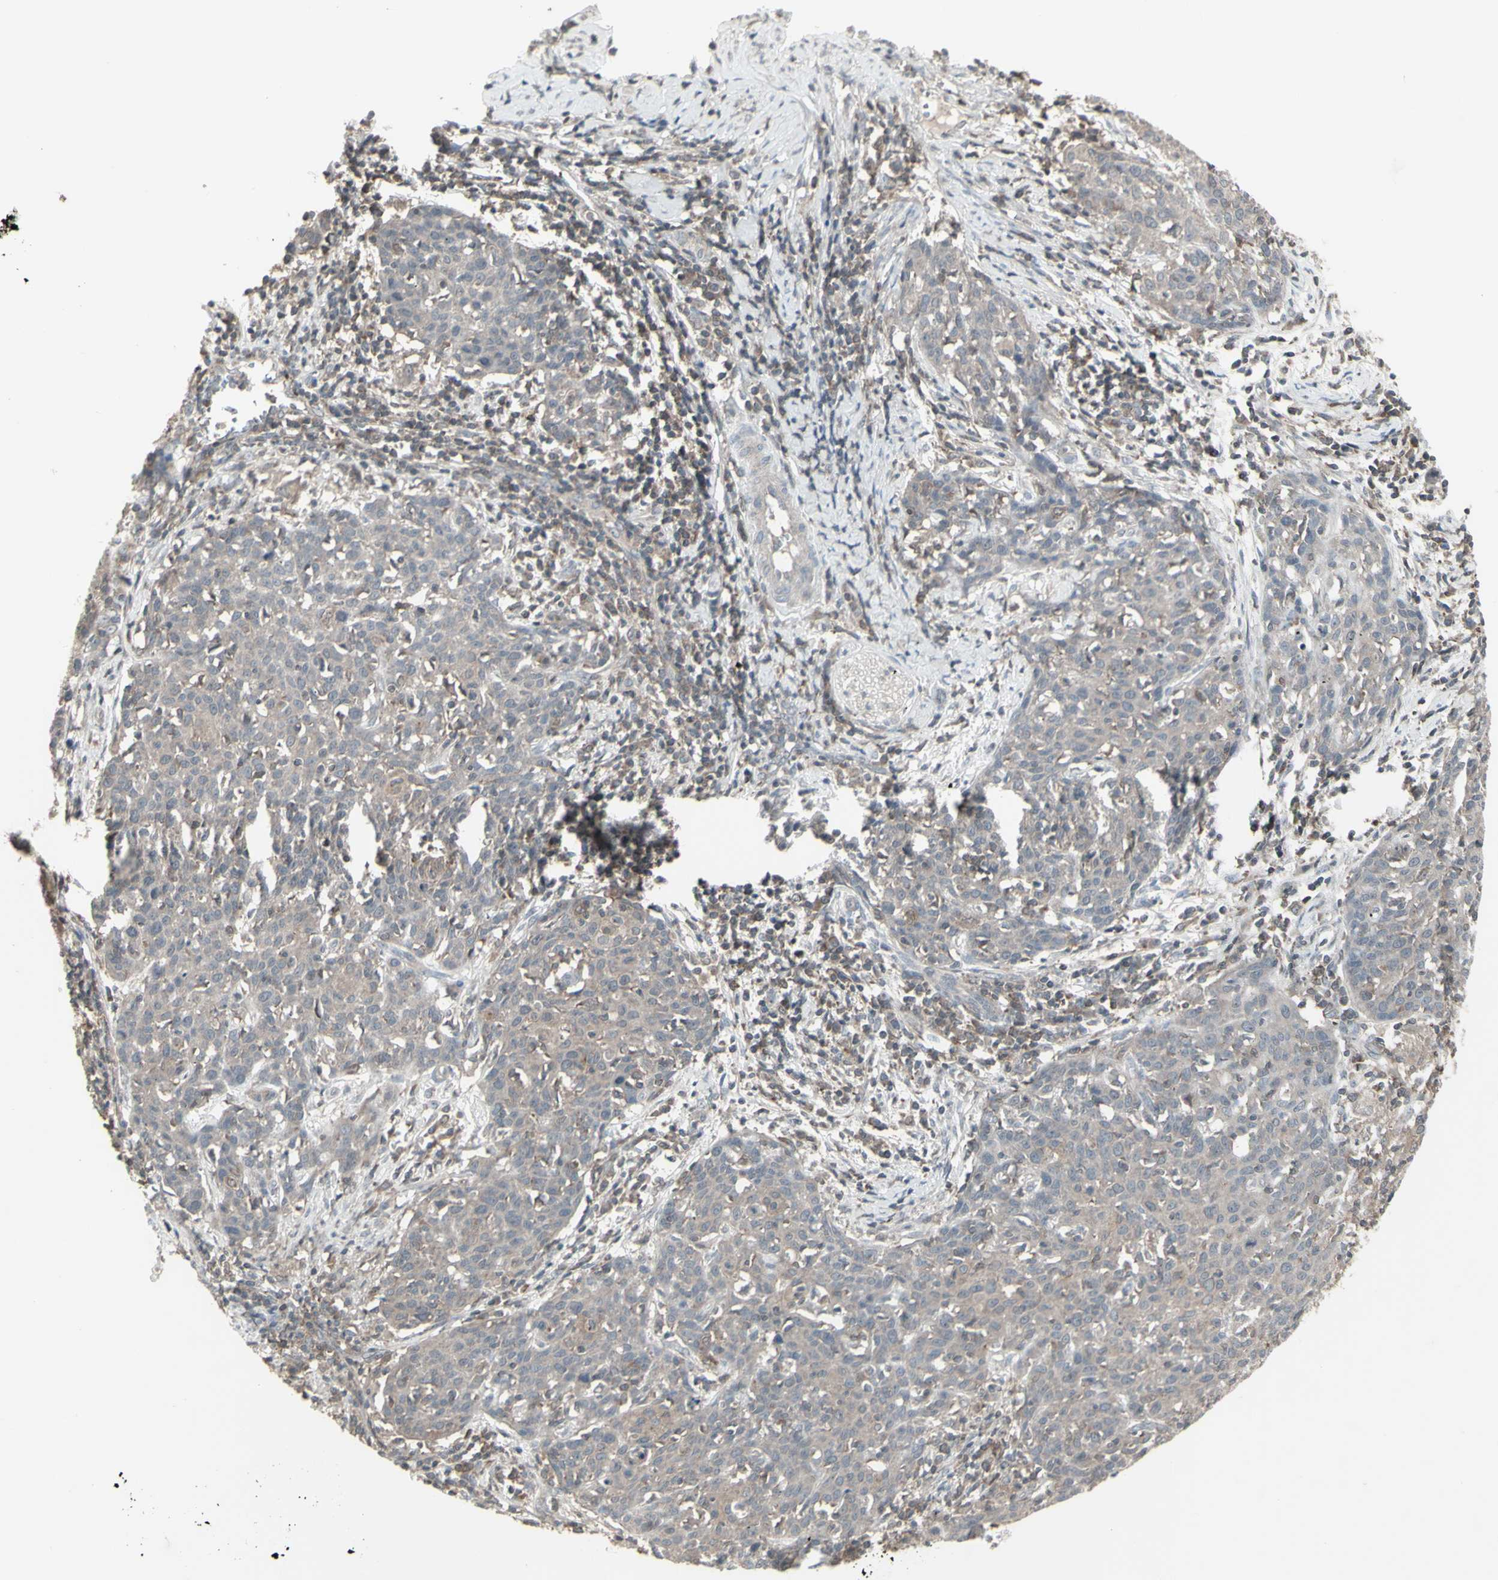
{"staining": {"intensity": "negative", "quantity": "none", "location": "none"}, "tissue": "cervical cancer", "cell_type": "Tumor cells", "image_type": "cancer", "snomed": [{"axis": "morphology", "description": "Squamous cell carcinoma, NOS"}, {"axis": "topography", "description": "Cervix"}], "caption": "Tumor cells show no significant staining in cervical squamous cell carcinoma.", "gene": "CSK", "patient": {"sex": "female", "age": 38}}